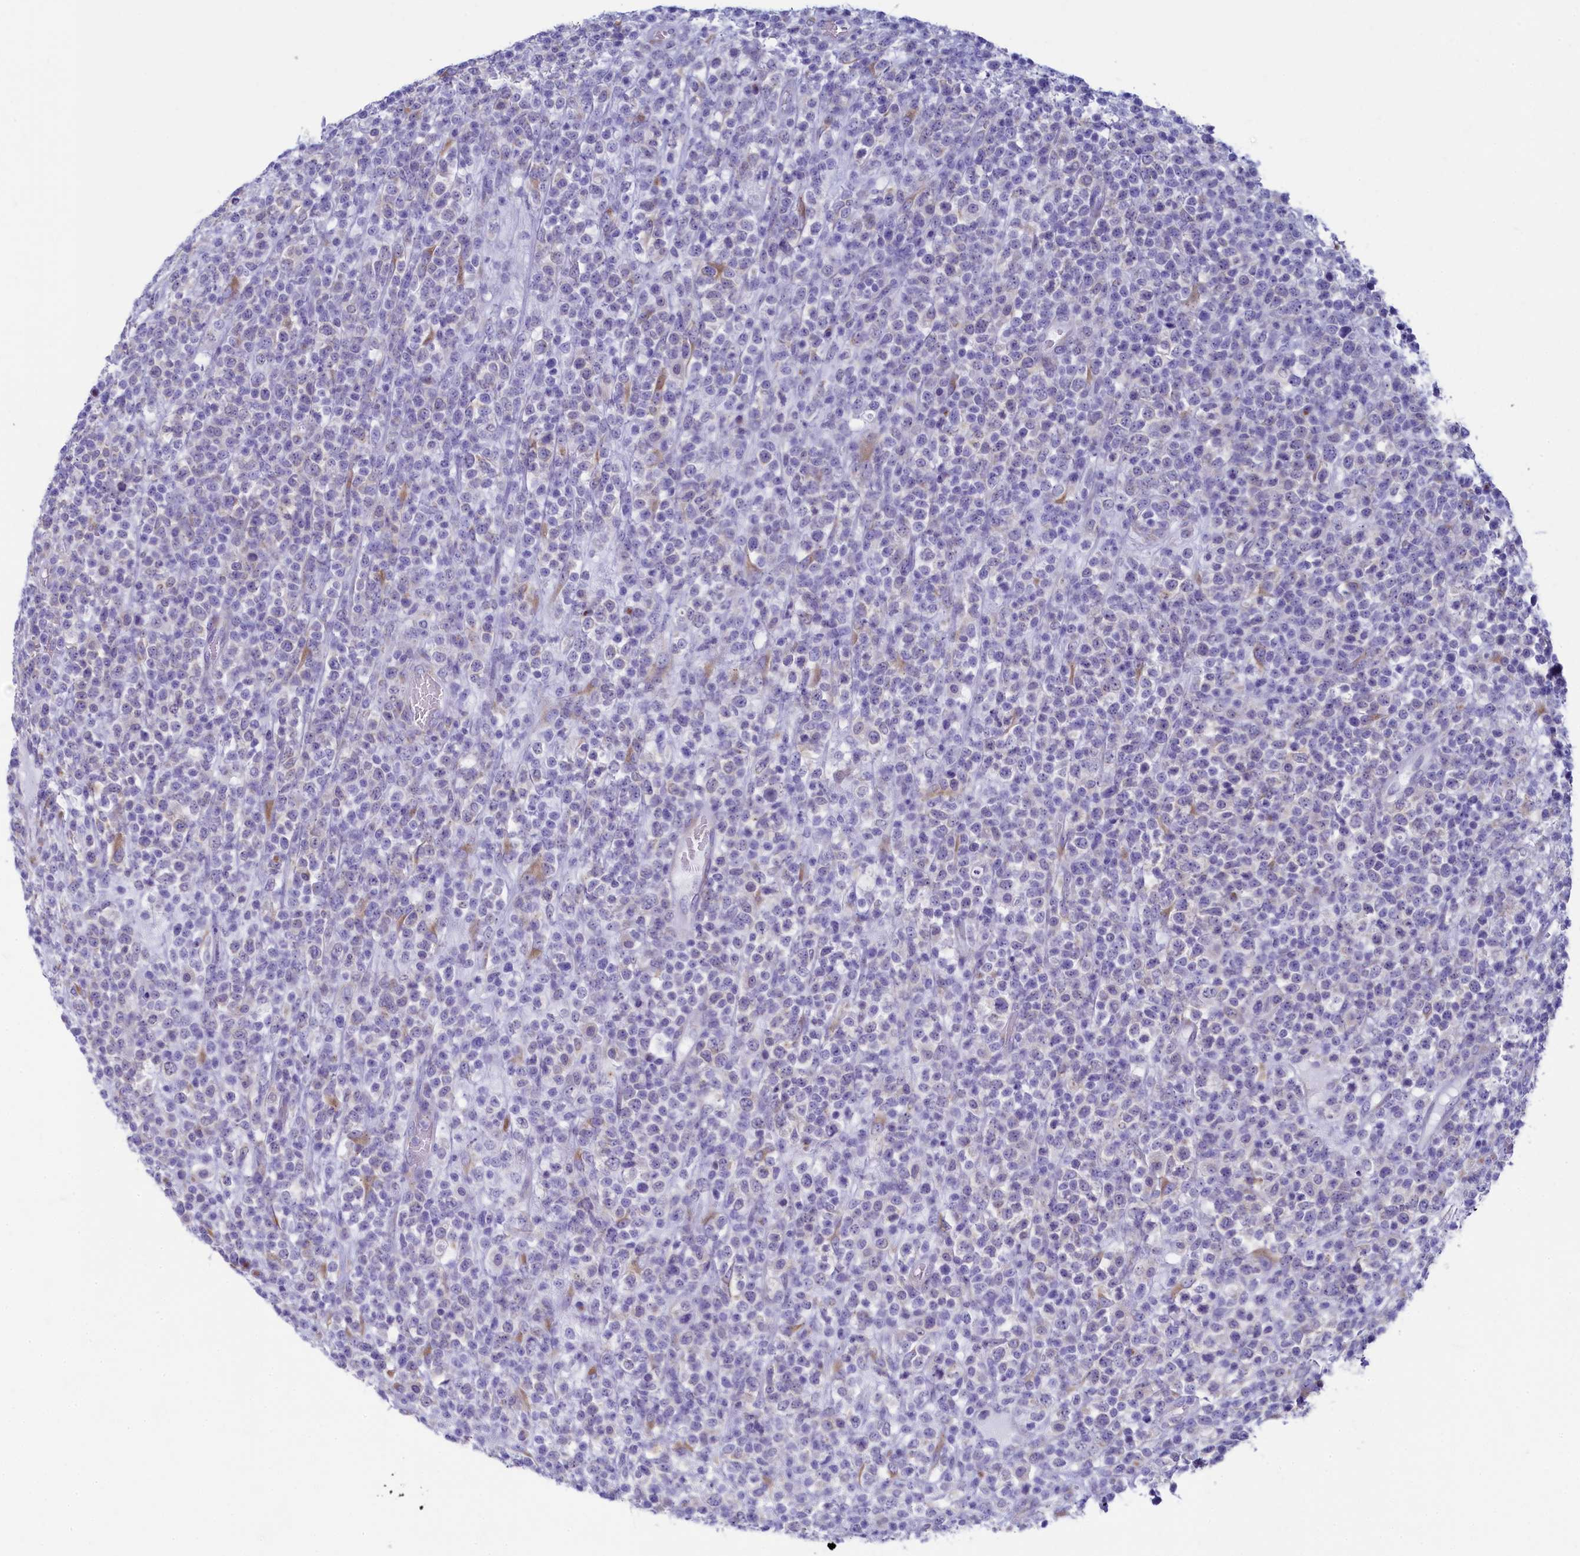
{"staining": {"intensity": "negative", "quantity": "none", "location": "none"}, "tissue": "lymphoma", "cell_type": "Tumor cells", "image_type": "cancer", "snomed": [{"axis": "morphology", "description": "Malignant lymphoma, non-Hodgkin's type, High grade"}, {"axis": "topography", "description": "Colon"}], "caption": "This is a photomicrograph of immunohistochemistry staining of lymphoma, which shows no staining in tumor cells.", "gene": "SKA3", "patient": {"sex": "female", "age": 53}}